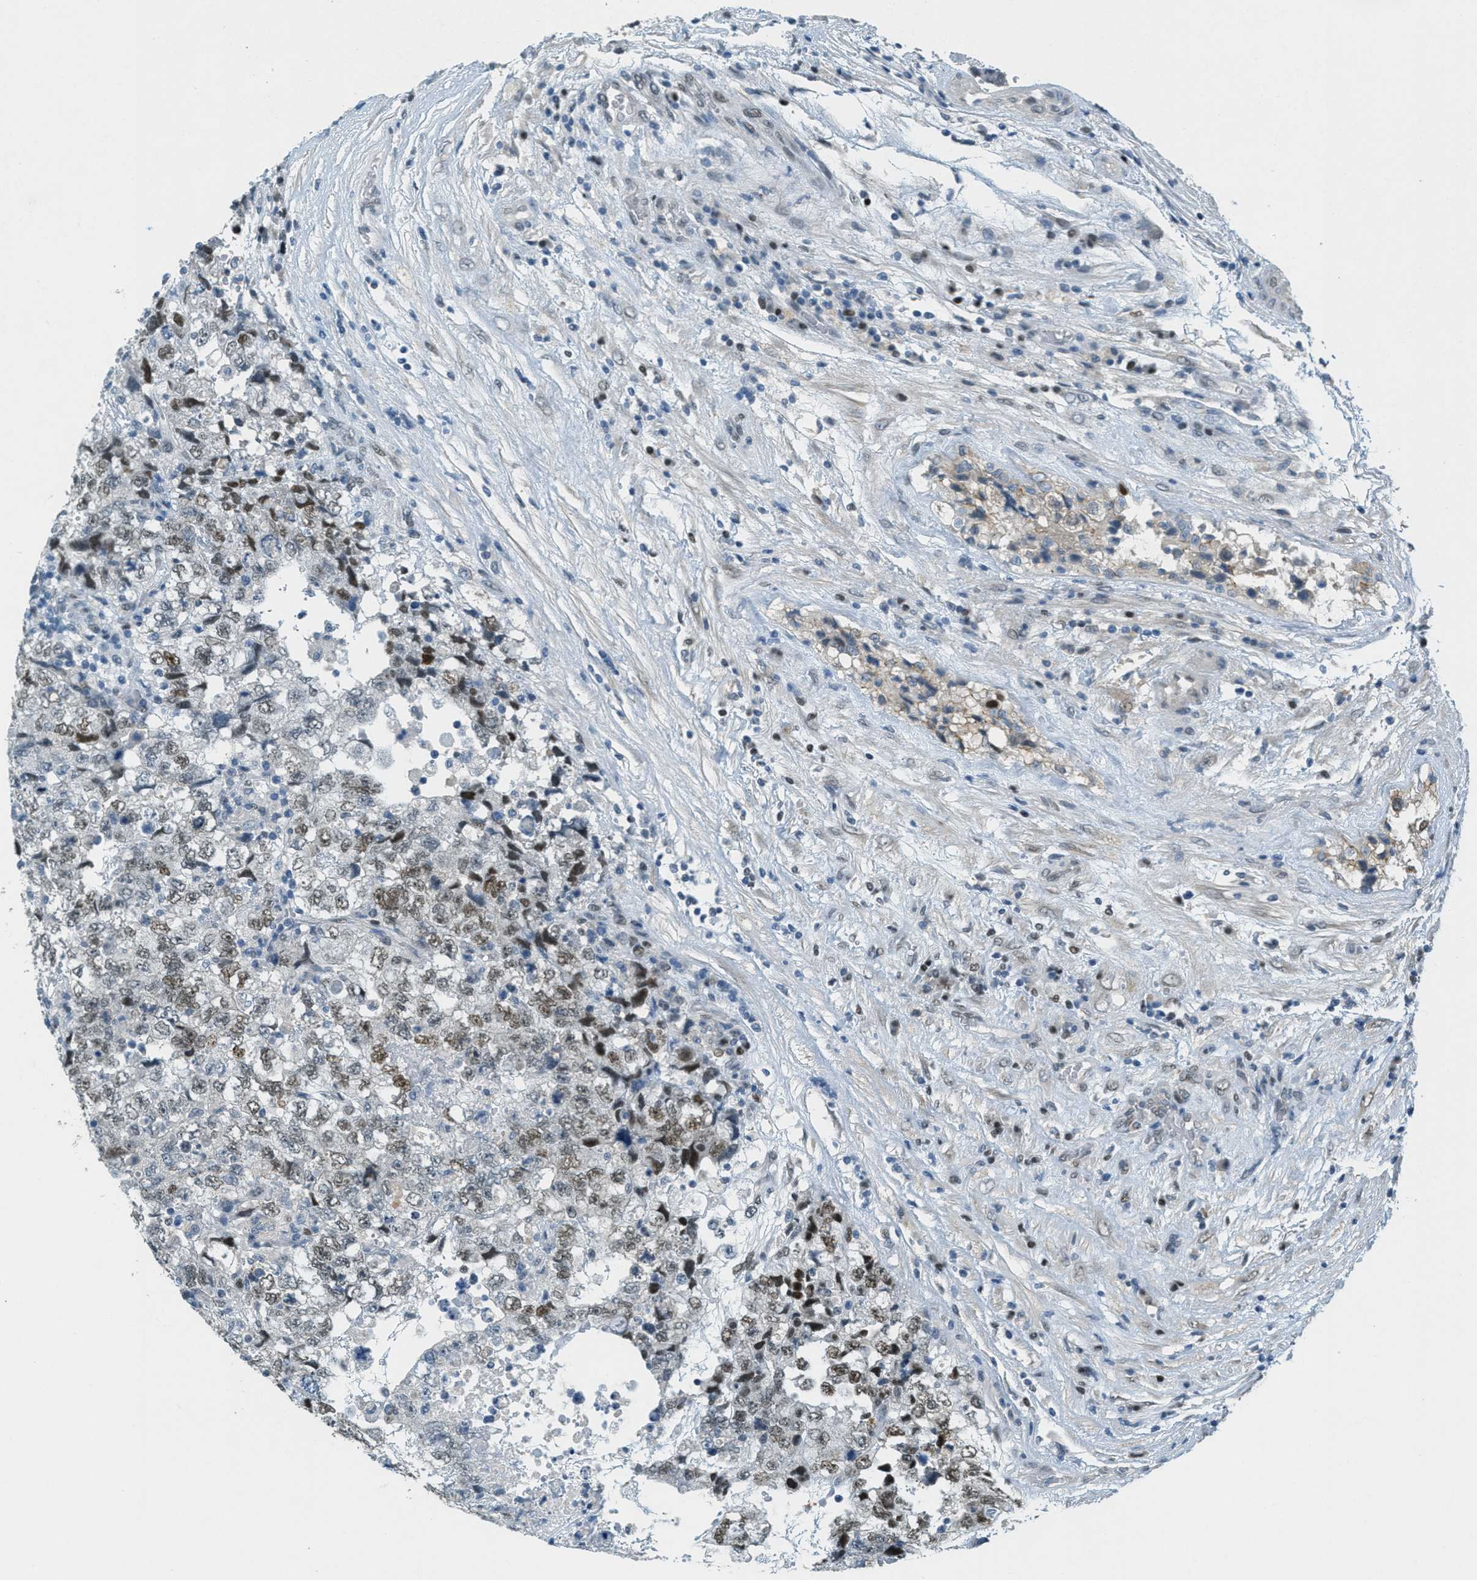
{"staining": {"intensity": "moderate", "quantity": ">75%", "location": "nuclear"}, "tissue": "testis cancer", "cell_type": "Tumor cells", "image_type": "cancer", "snomed": [{"axis": "morphology", "description": "Carcinoma, Embryonal, NOS"}, {"axis": "topography", "description": "Testis"}], "caption": "Protein staining of testis cancer tissue exhibits moderate nuclear staining in approximately >75% of tumor cells.", "gene": "TCF3", "patient": {"sex": "male", "age": 36}}